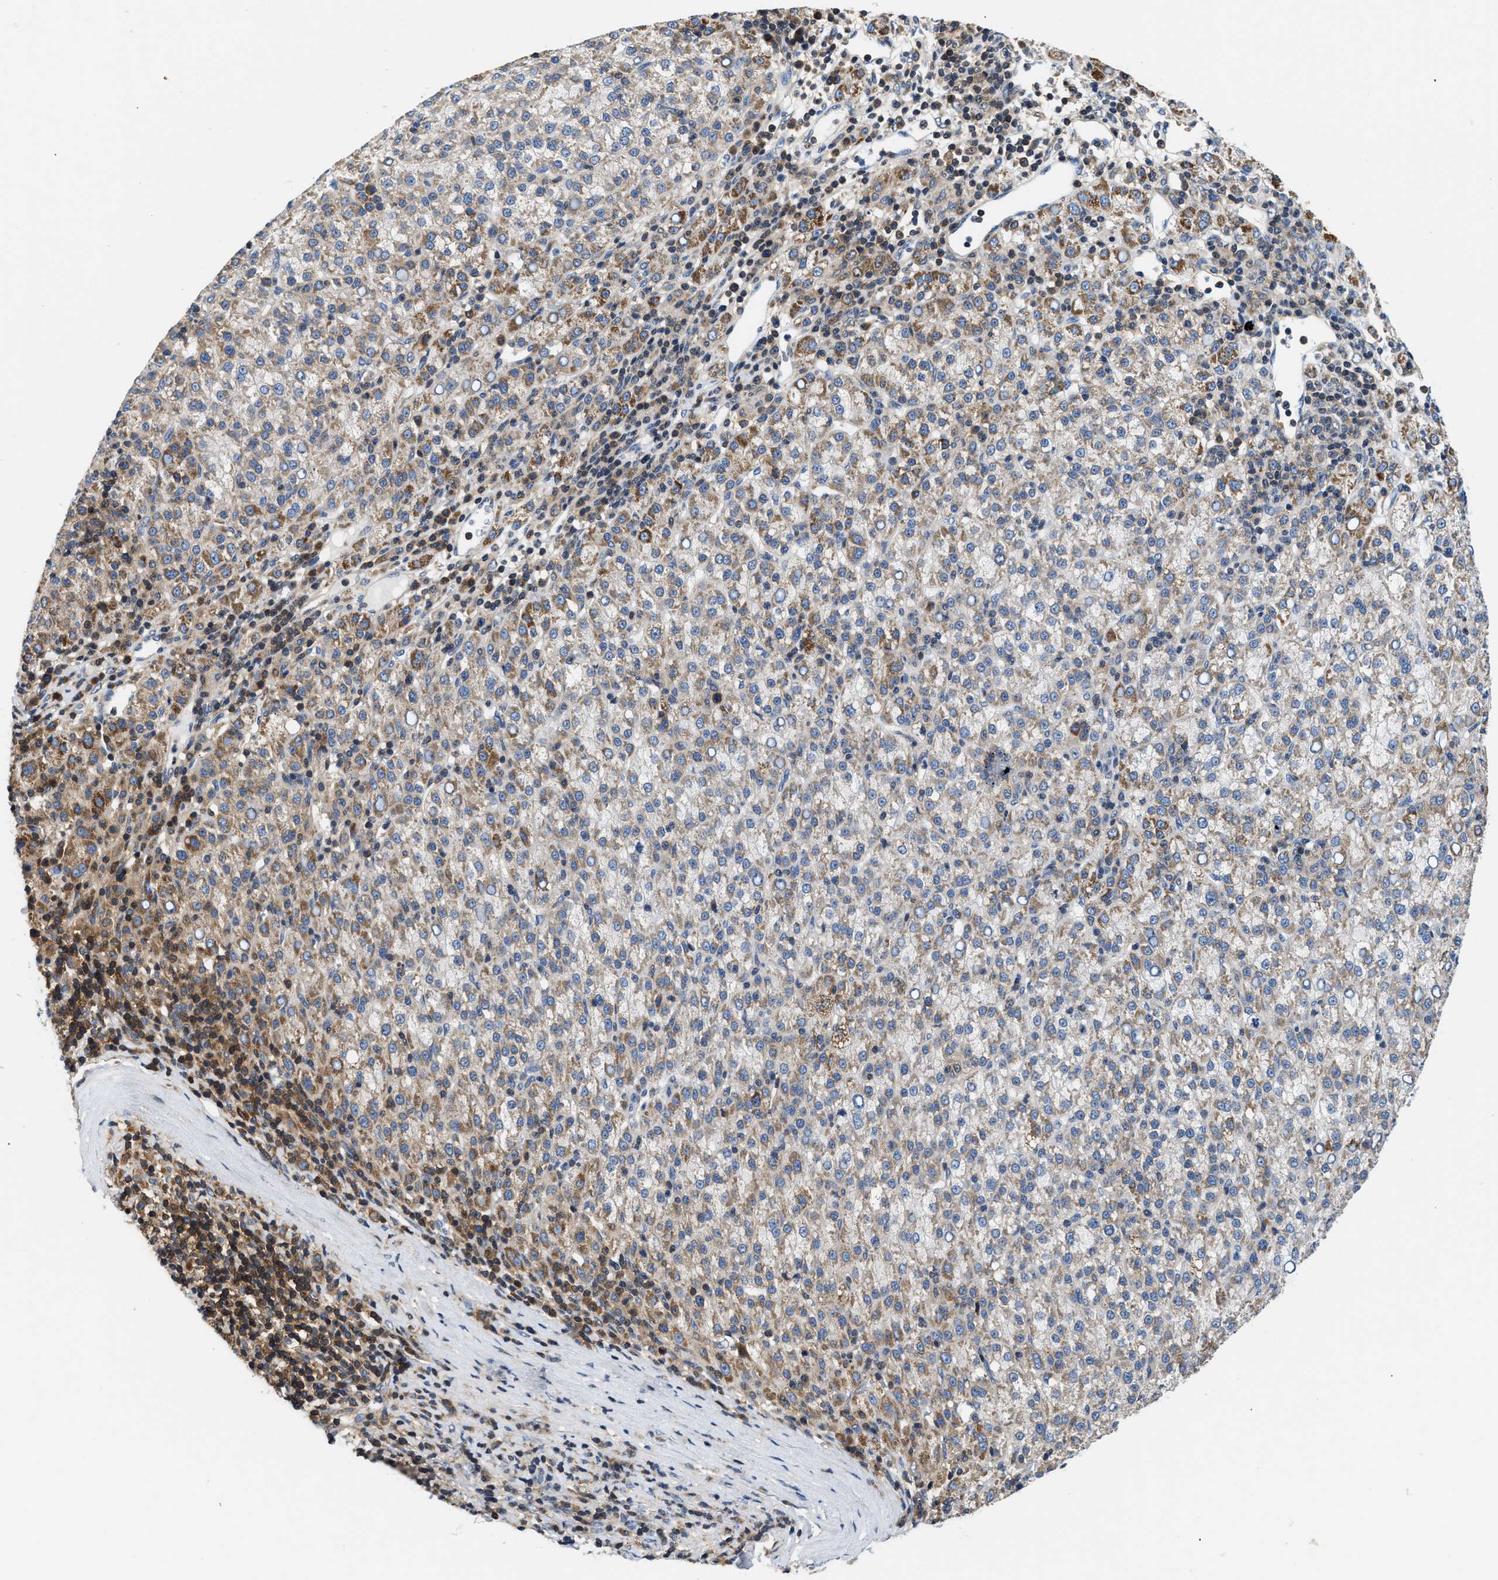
{"staining": {"intensity": "moderate", "quantity": "<25%", "location": "cytoplasmic/membranous"}, "tissue": "liver cancer", "cell_type": "Tumor cells", "image_type": "cancer", "snomed": [{"axis": "morphology", "description": "Carcinoma, Hepatocellular, NOS"}, {"axis": "topography", "description": "Liver"}], "caption": "Immunohistochemical staining of liver hepatocellular carcinoma reveals low levels of moderate cytoplasmic/membranous expression in about <25% of tumor cells.", "gene": "CCM2", "patient": {"sex": "female", "age": 58}}